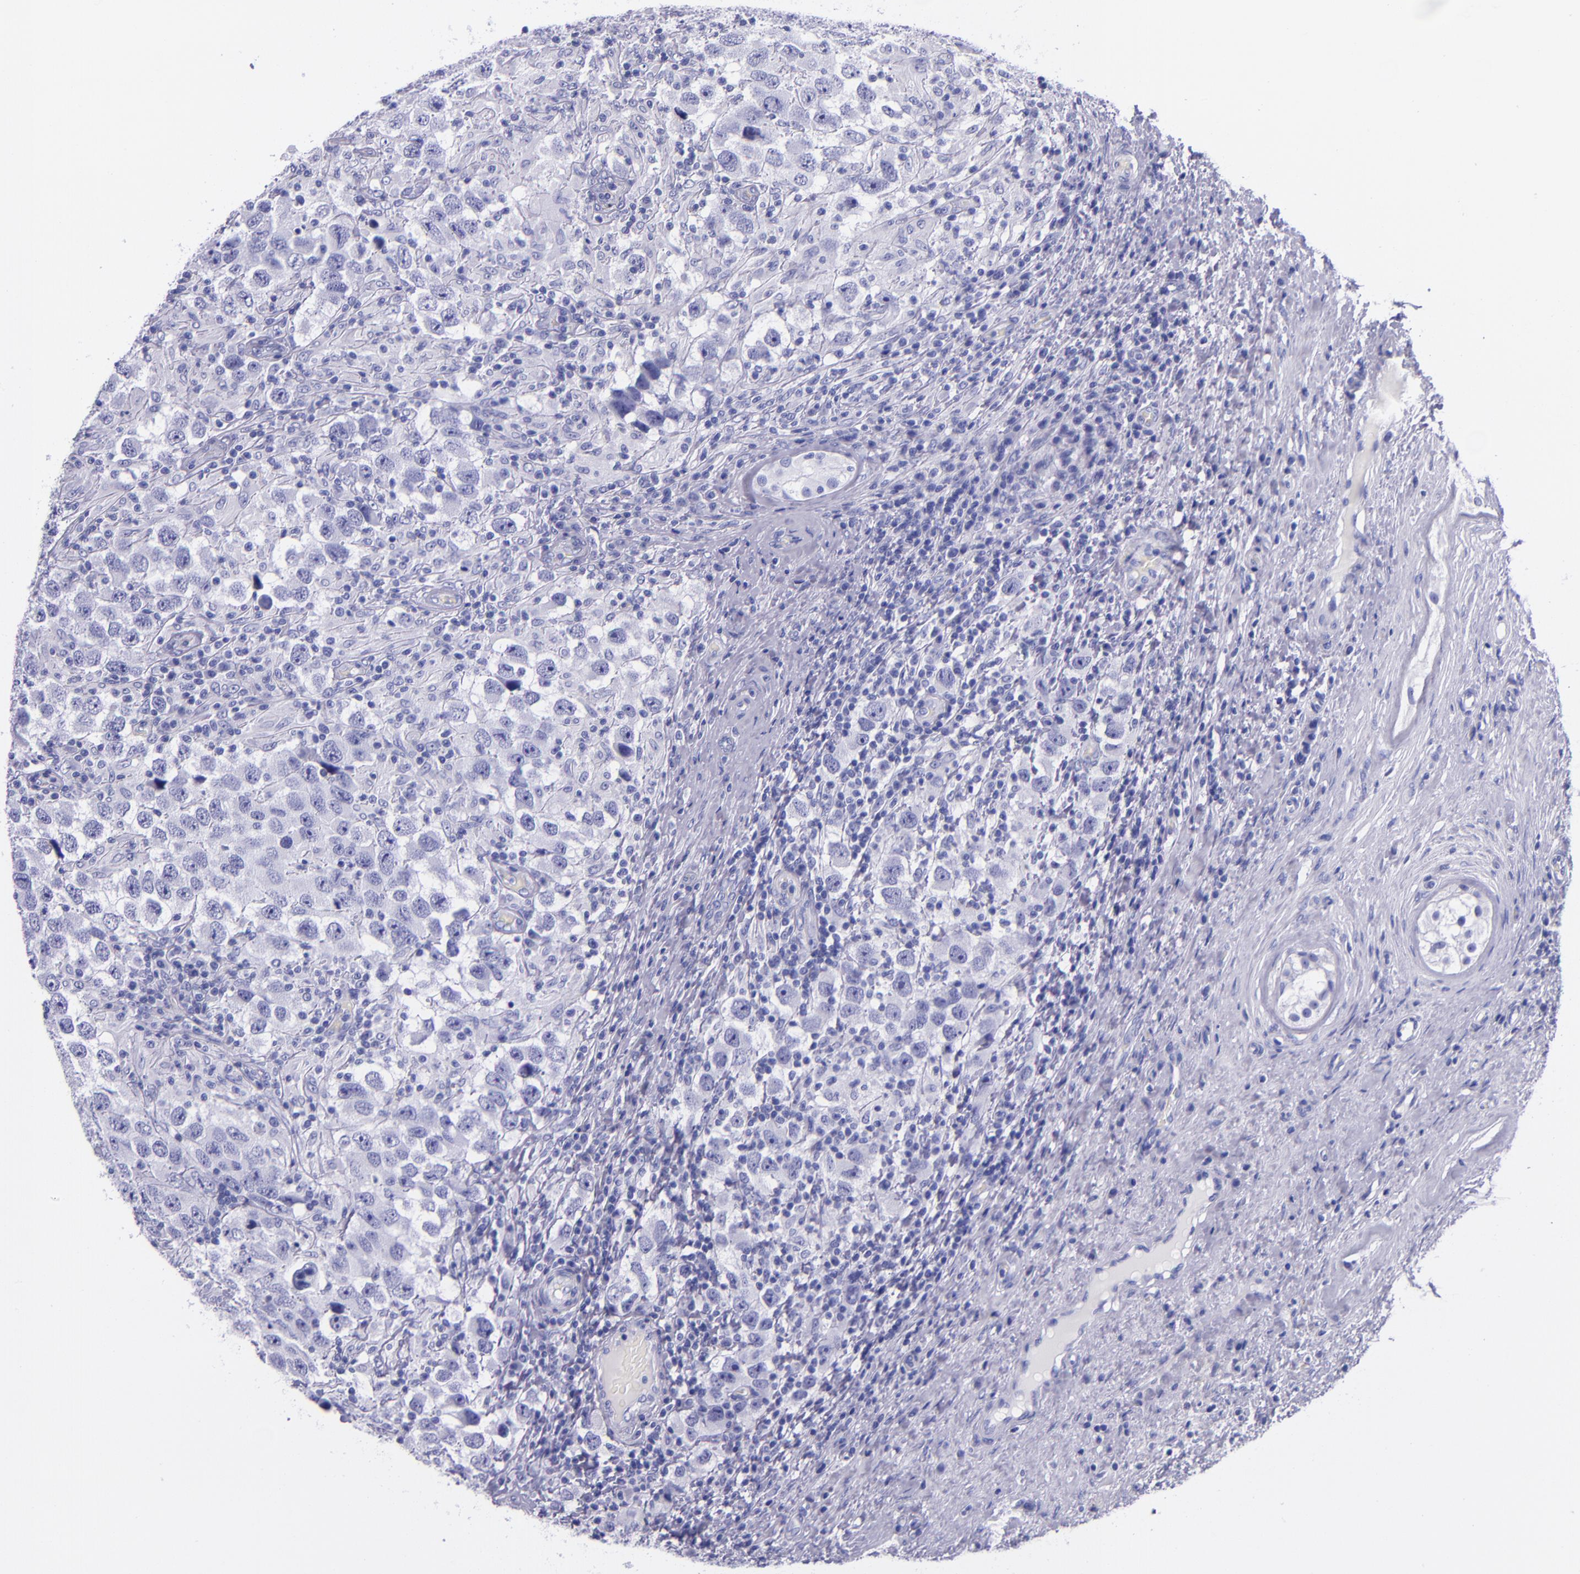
{"staining": {"intensity": "negative", "quantity": "none", "location": "none"}, "tissue": "testis cancer", "cell_type": "Tumor cells", "image_type": "cancer", "snomed": [{"axis": "morphology", "description": "Carcinoma, Embryonal, NOS"}, {"axis": "topography", "description": "Testis"}], "caption": "Embryonal carcinoma (testis) was stained to show a protein in brown. There is no significant positivity in tumor cells. (DAB immunohistochemistry visualized using brightfield microscopy, high magnification).", "gene": "SLPI", "patient": {"sex": "male", "age": 21}}